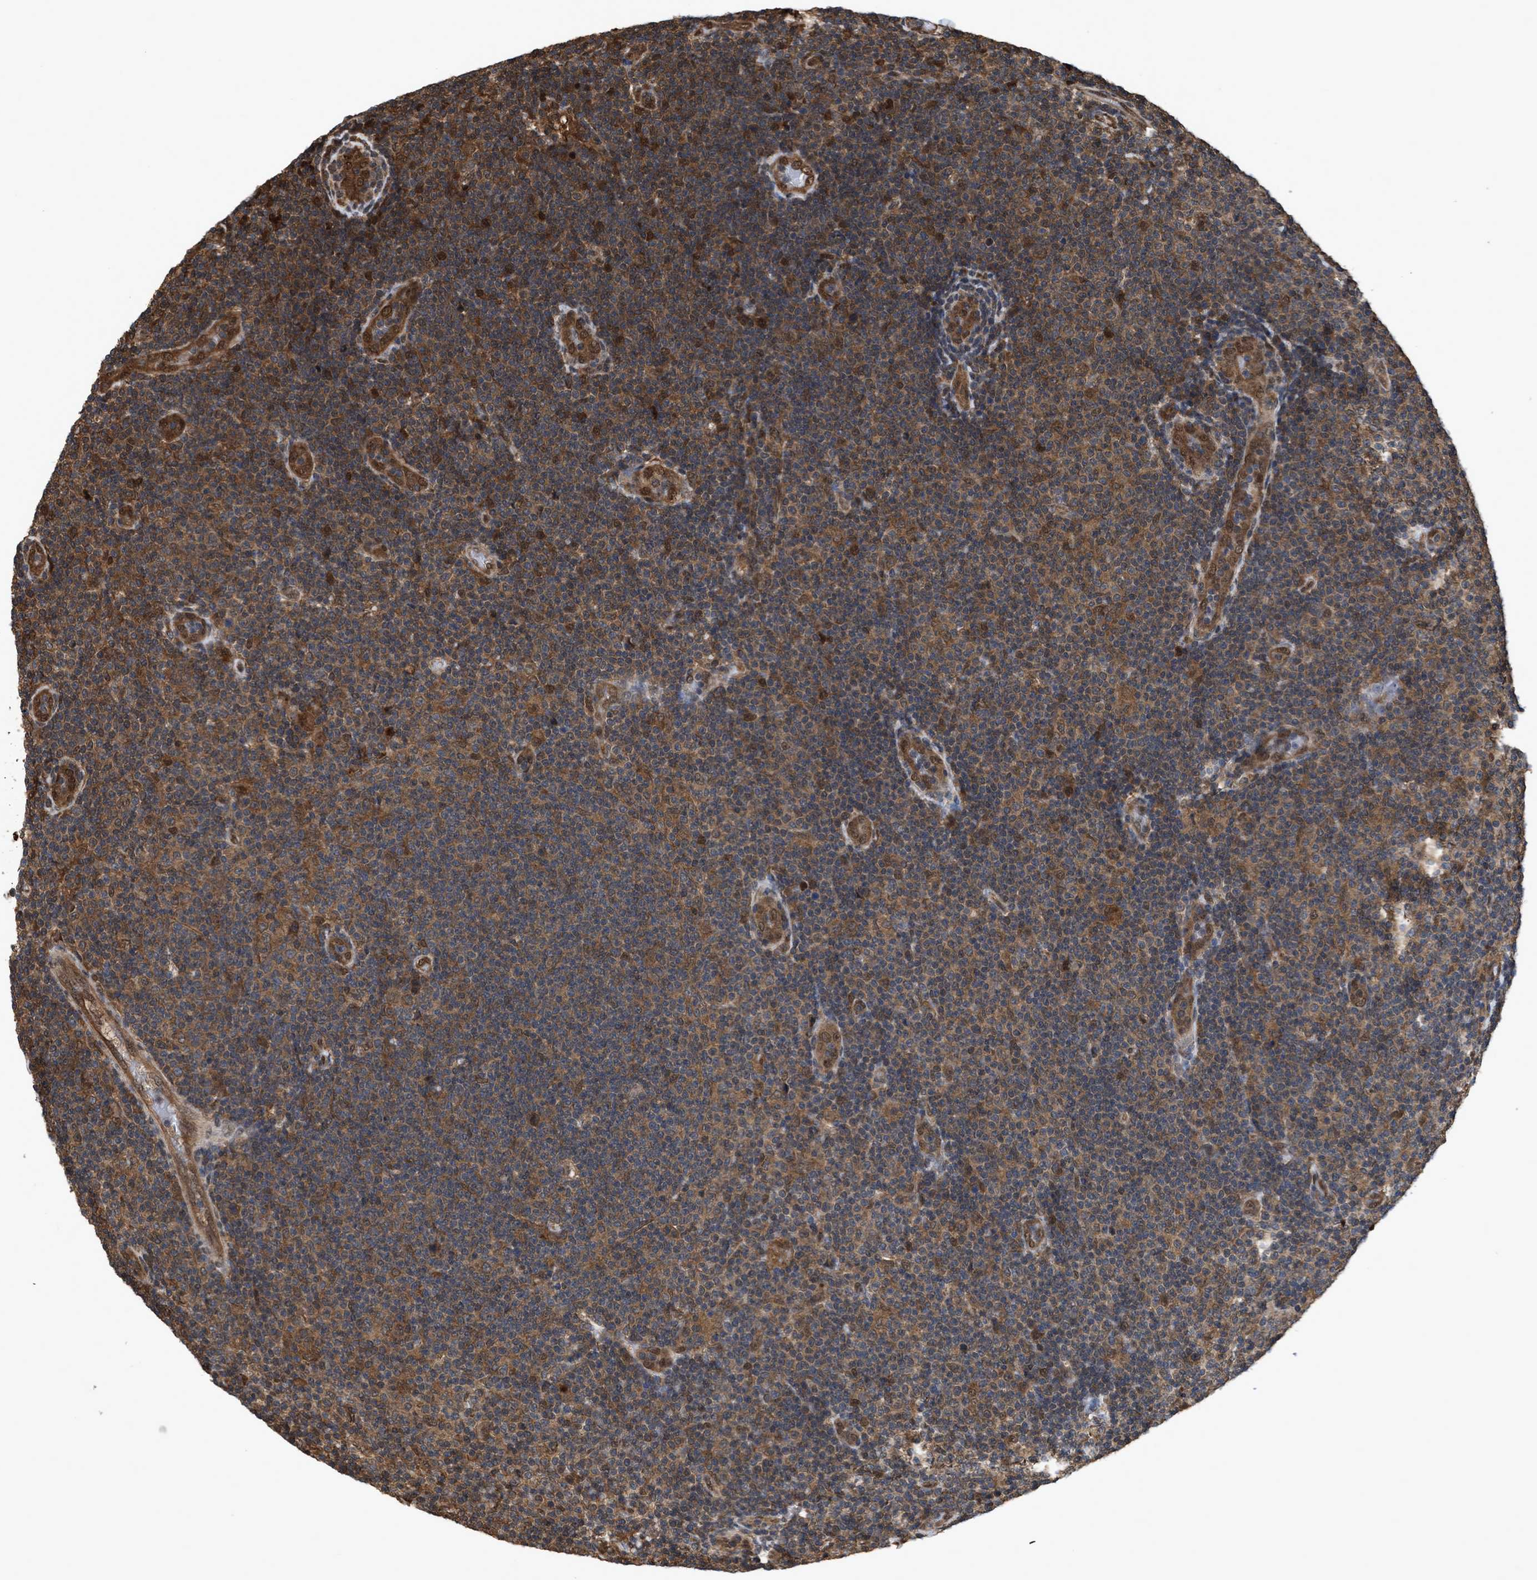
{"staining": {"intensity": "moderate", "quantity": ">75%", "location": "cytoplasmic/membranous"}, "tissue": "lymphoma", "cell_type": "Tumor cells", "image_type": "cancer", "snomed": [{"axis": "morphology", "description": "Malignant lymphoma, non-Hodgkin's type, Low grade"}, {"axis": "topography", "description": "Lymph node"}], "caption": "Immunohistochemical staining of malignant lymphoma, non-Hodgkin's type (low-grade) exhibits medium levels of moderate cytoplasmic/membranous expression in approximately >75% of tumor cells.", "gene": "YWHAG", "patient": {"sex": "male", "age": 83}}